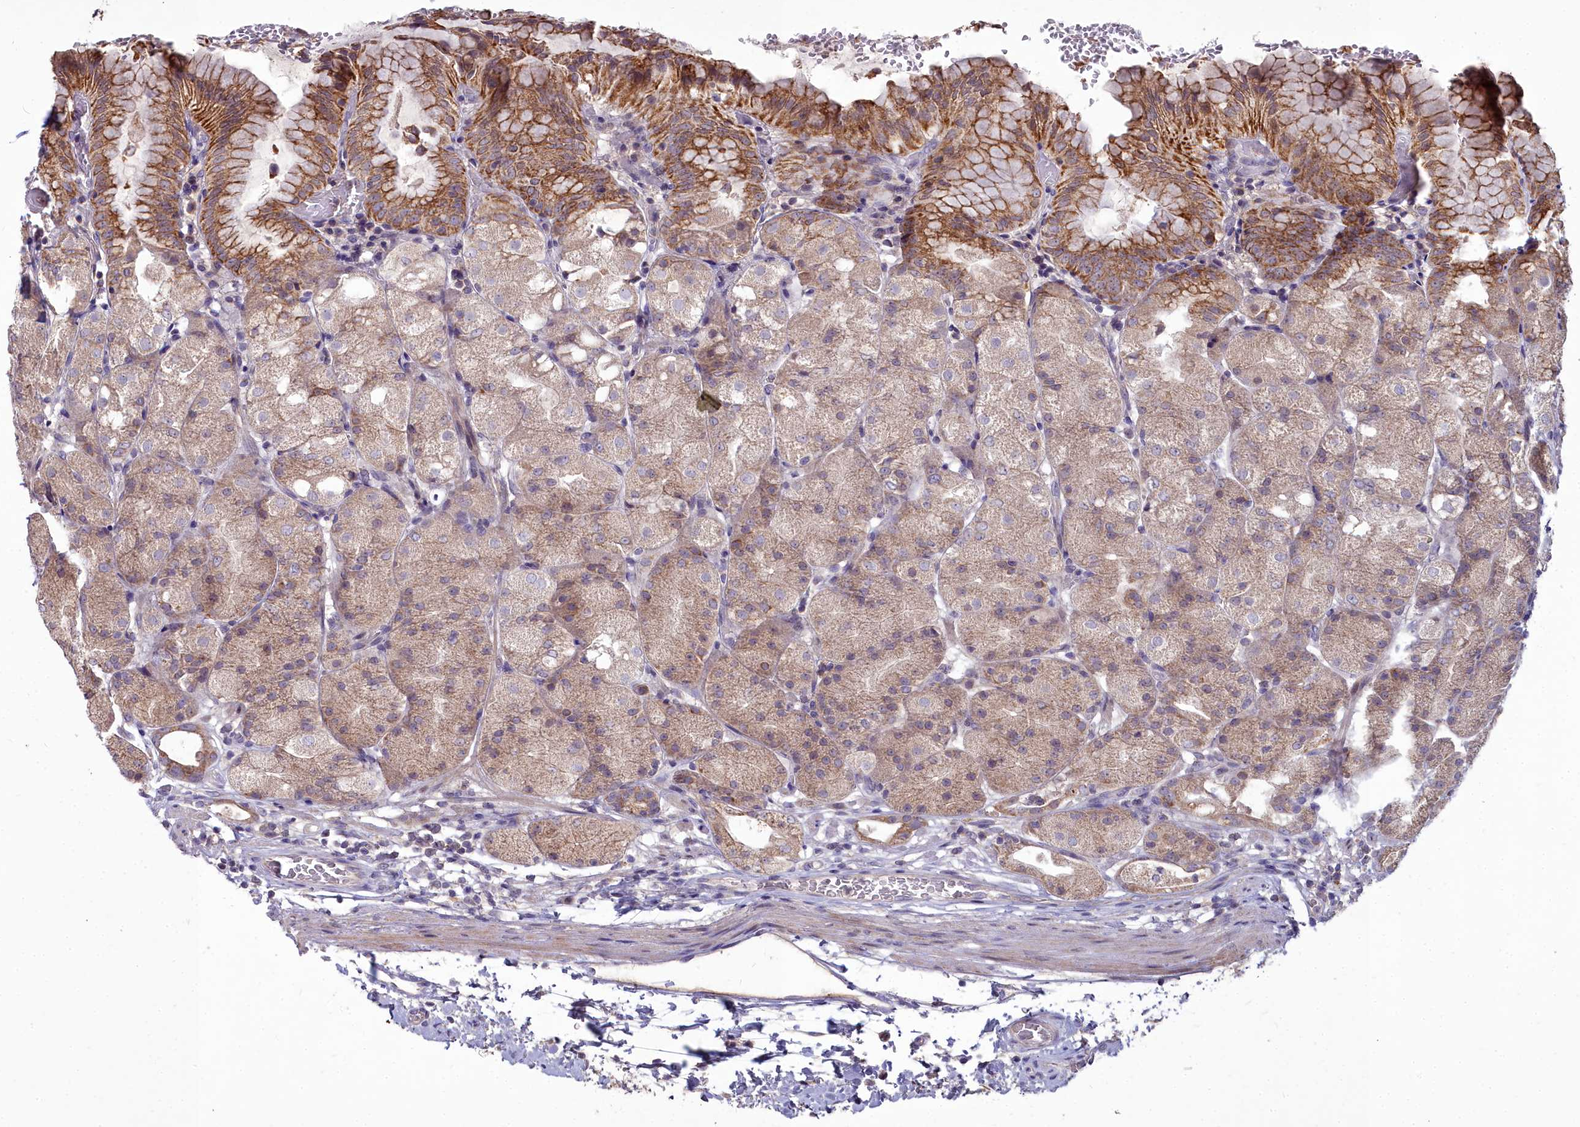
{"staining": {"intensity": "strong", "quantity": "25%-75%", "location": "cytoplasmic/membranous"}, "tissue": "stomach", "cell_type": "Glandular cells", "image_type": "normal", "snomed": [{"axis": "morphology", "description": "Normal tissue, NOS"}, {"axis": "topography", "description": "Stomach, upper"}, {"axis": "topography", "description": "Stomach, lower"}], "caption": "Brown immunohistochemical staining in benign human stomach displays strong cytoplasmic/membranous staining in about 25%-75% of glandular cells.", "gene": "MICU2", "patient": {"sex": "male", "age": 62}}